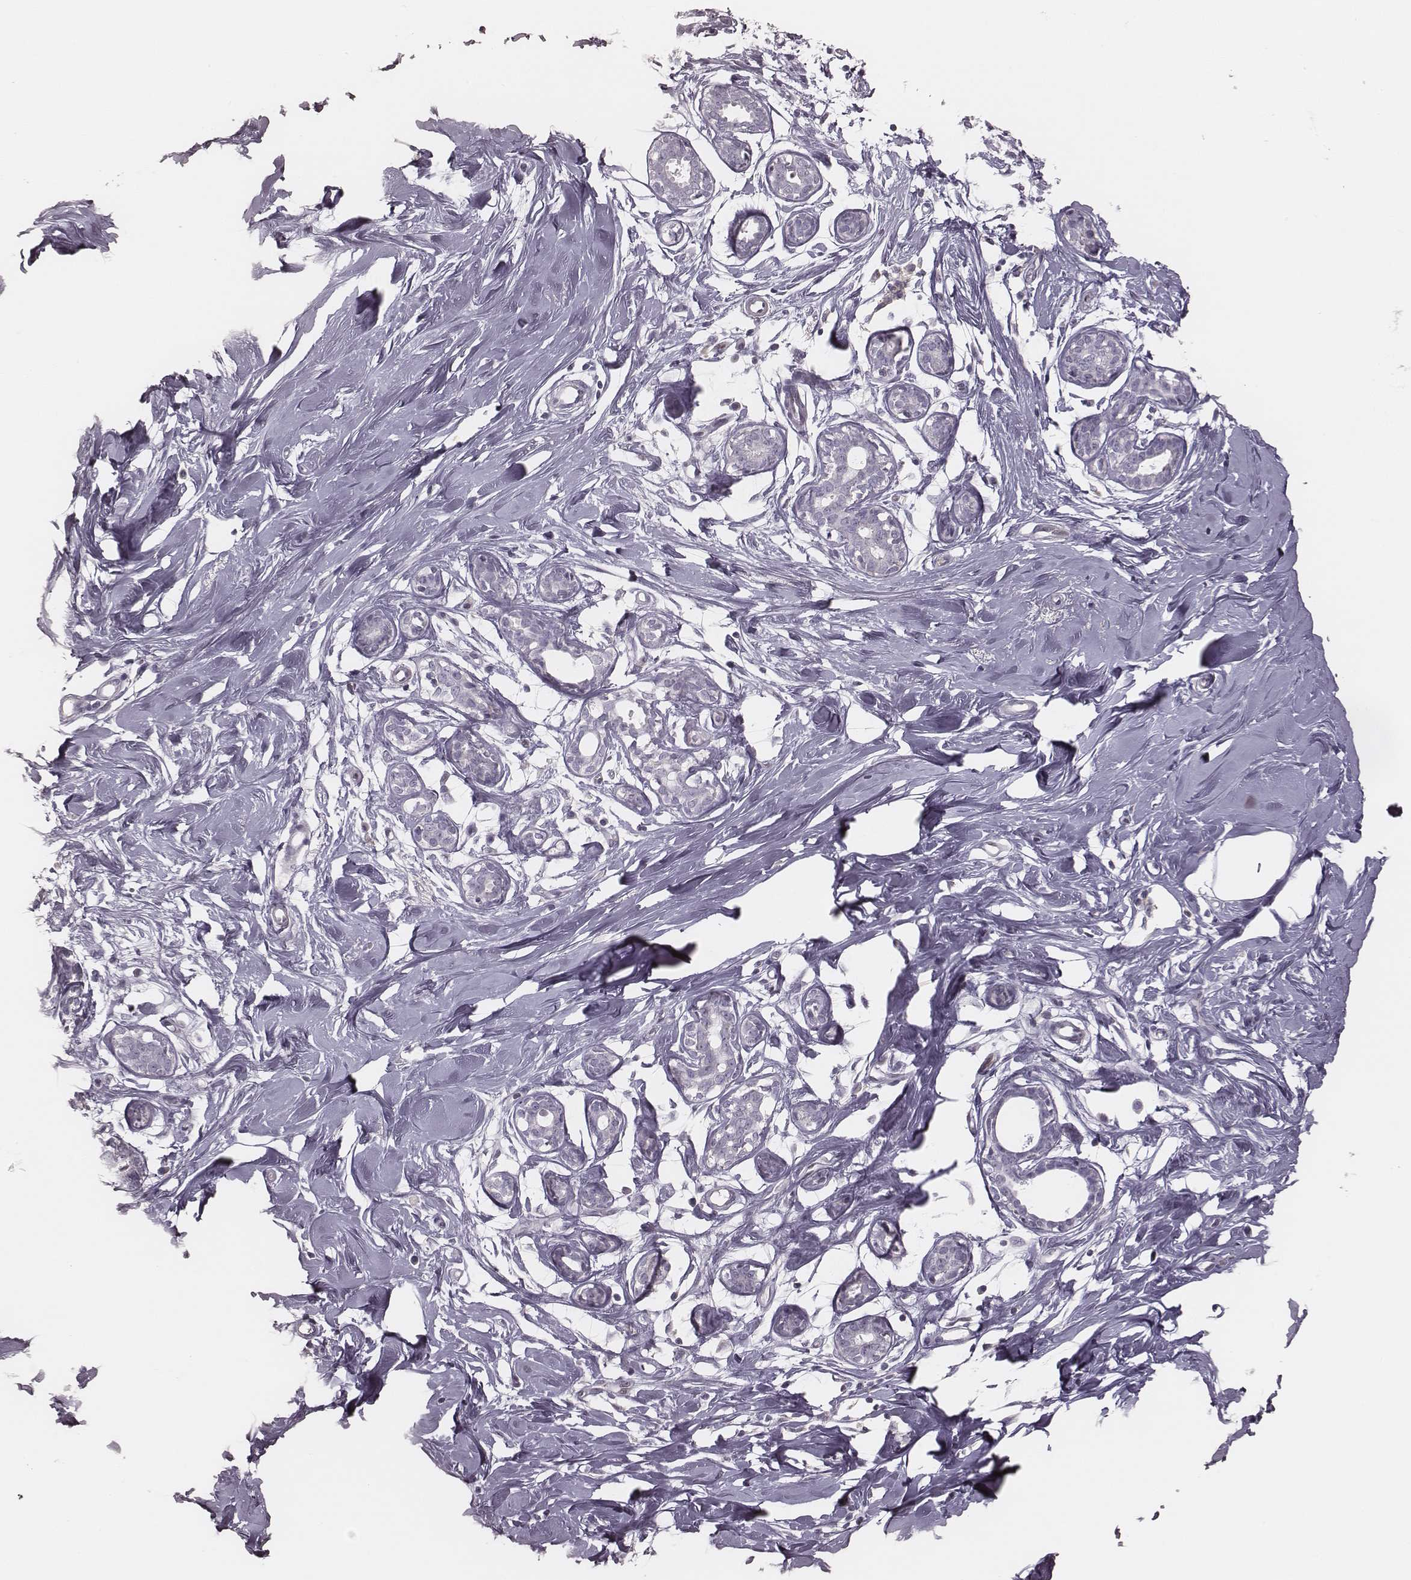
{"staining": {"intensity": "negative", "quantity": "none", "location": "none"}, "tissue": "breast", "cell_type": "Adipocytes", "image_type": "normal", "snomed": [{"axis": "morphology", "description": "Normal tissue, NOS"}, {"axis": "topography", "description": "Breast"}], "caption": "DAB immunohistochemical staining of unremarkable human breast demonstrates no significant staining in adipocytes.", "gene": "MSX1", "patient": {"sex": "female", "age": 27}}